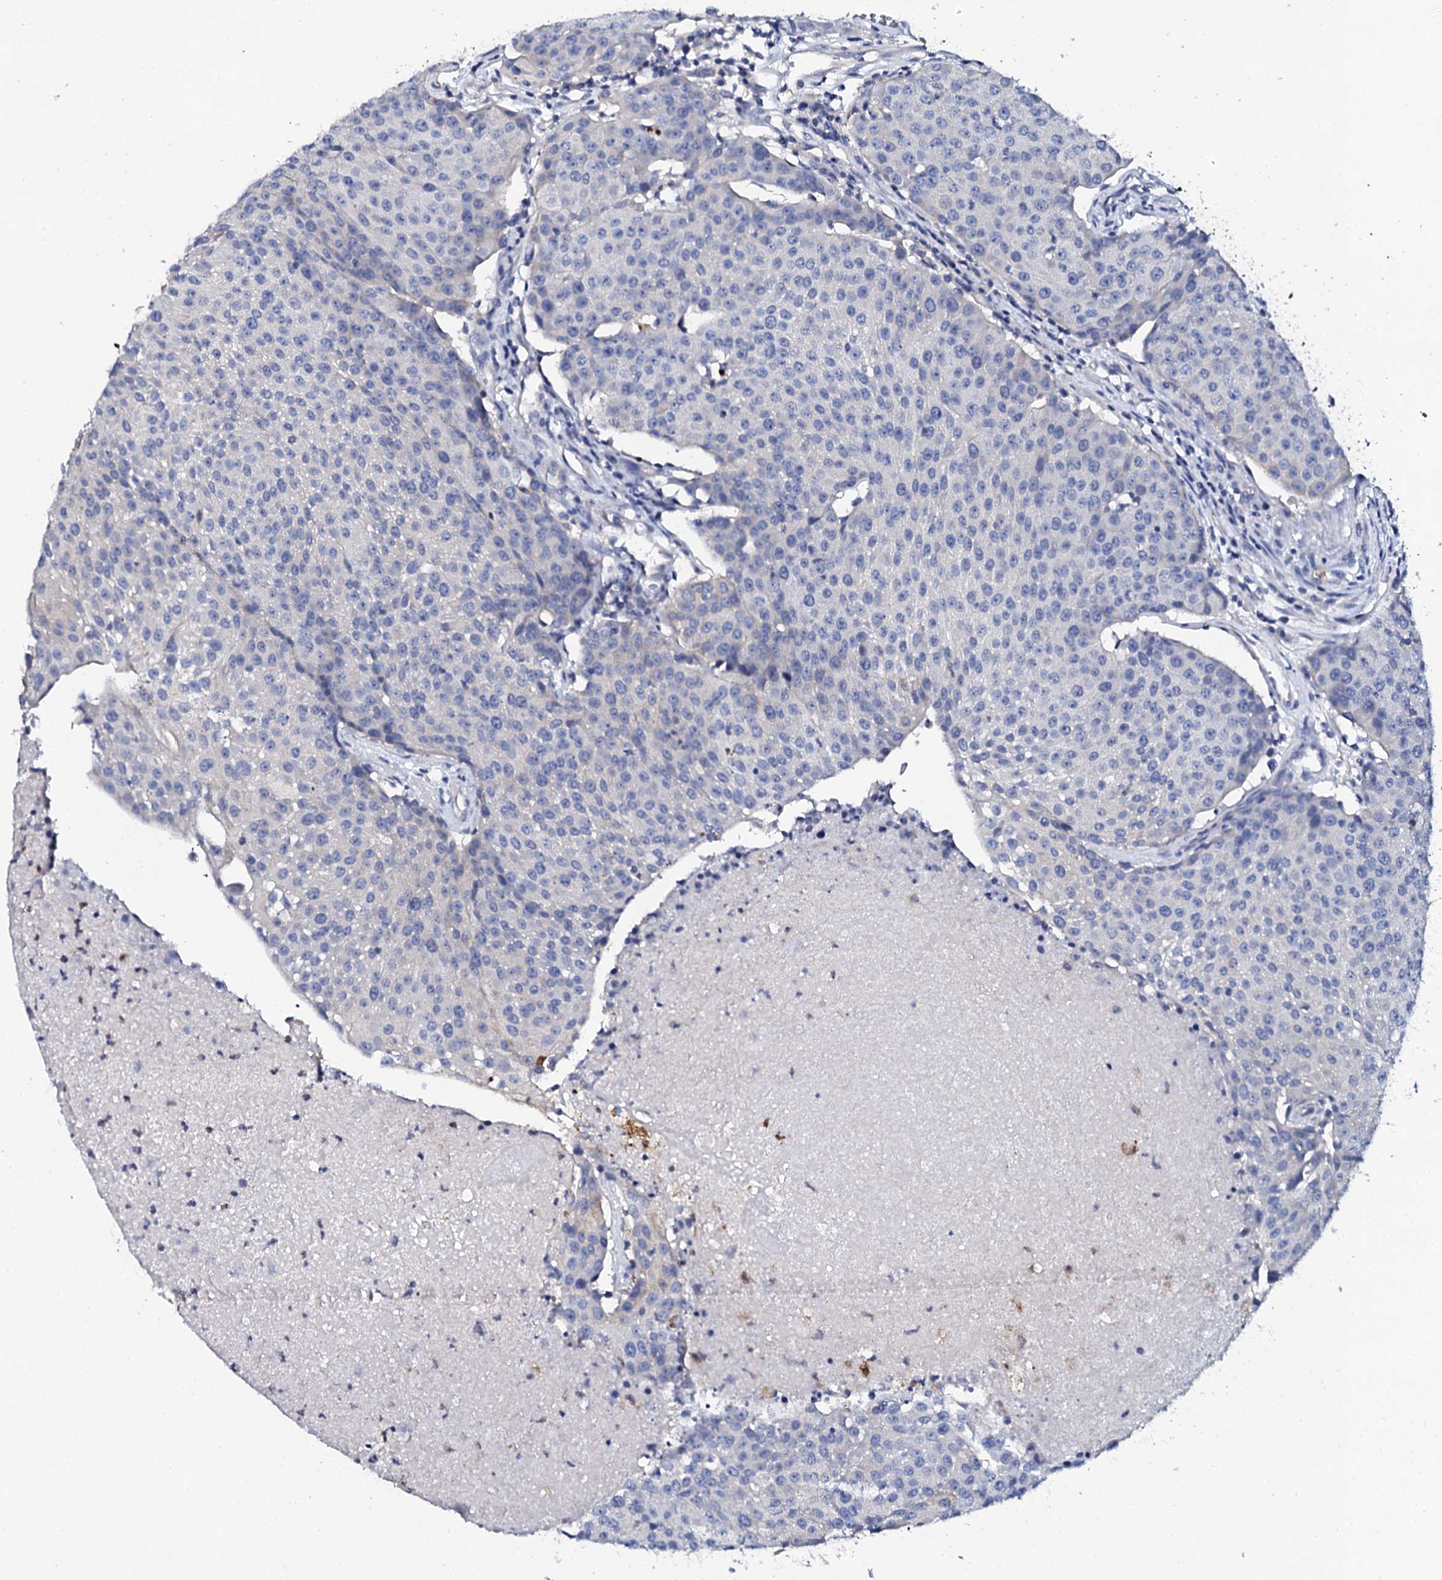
{"staining": {"intensity": "negative", "quantity": "none", "location": "none"}, "tissue": "urothelial cancer", "cell_type": "Tumor cells", "image_type": "cancer", "snomed": [{"axis": "morphology", "description": "Urothelial carcinoma, High grade"}, {"axis": "topography", "description": "Urinary bladder"}], "caption": "Image shows no significant protein positivity in tumor cells of urothelial cancer.", "gene": "NAA16", "patient": {"sex": "female", "age": 85}}